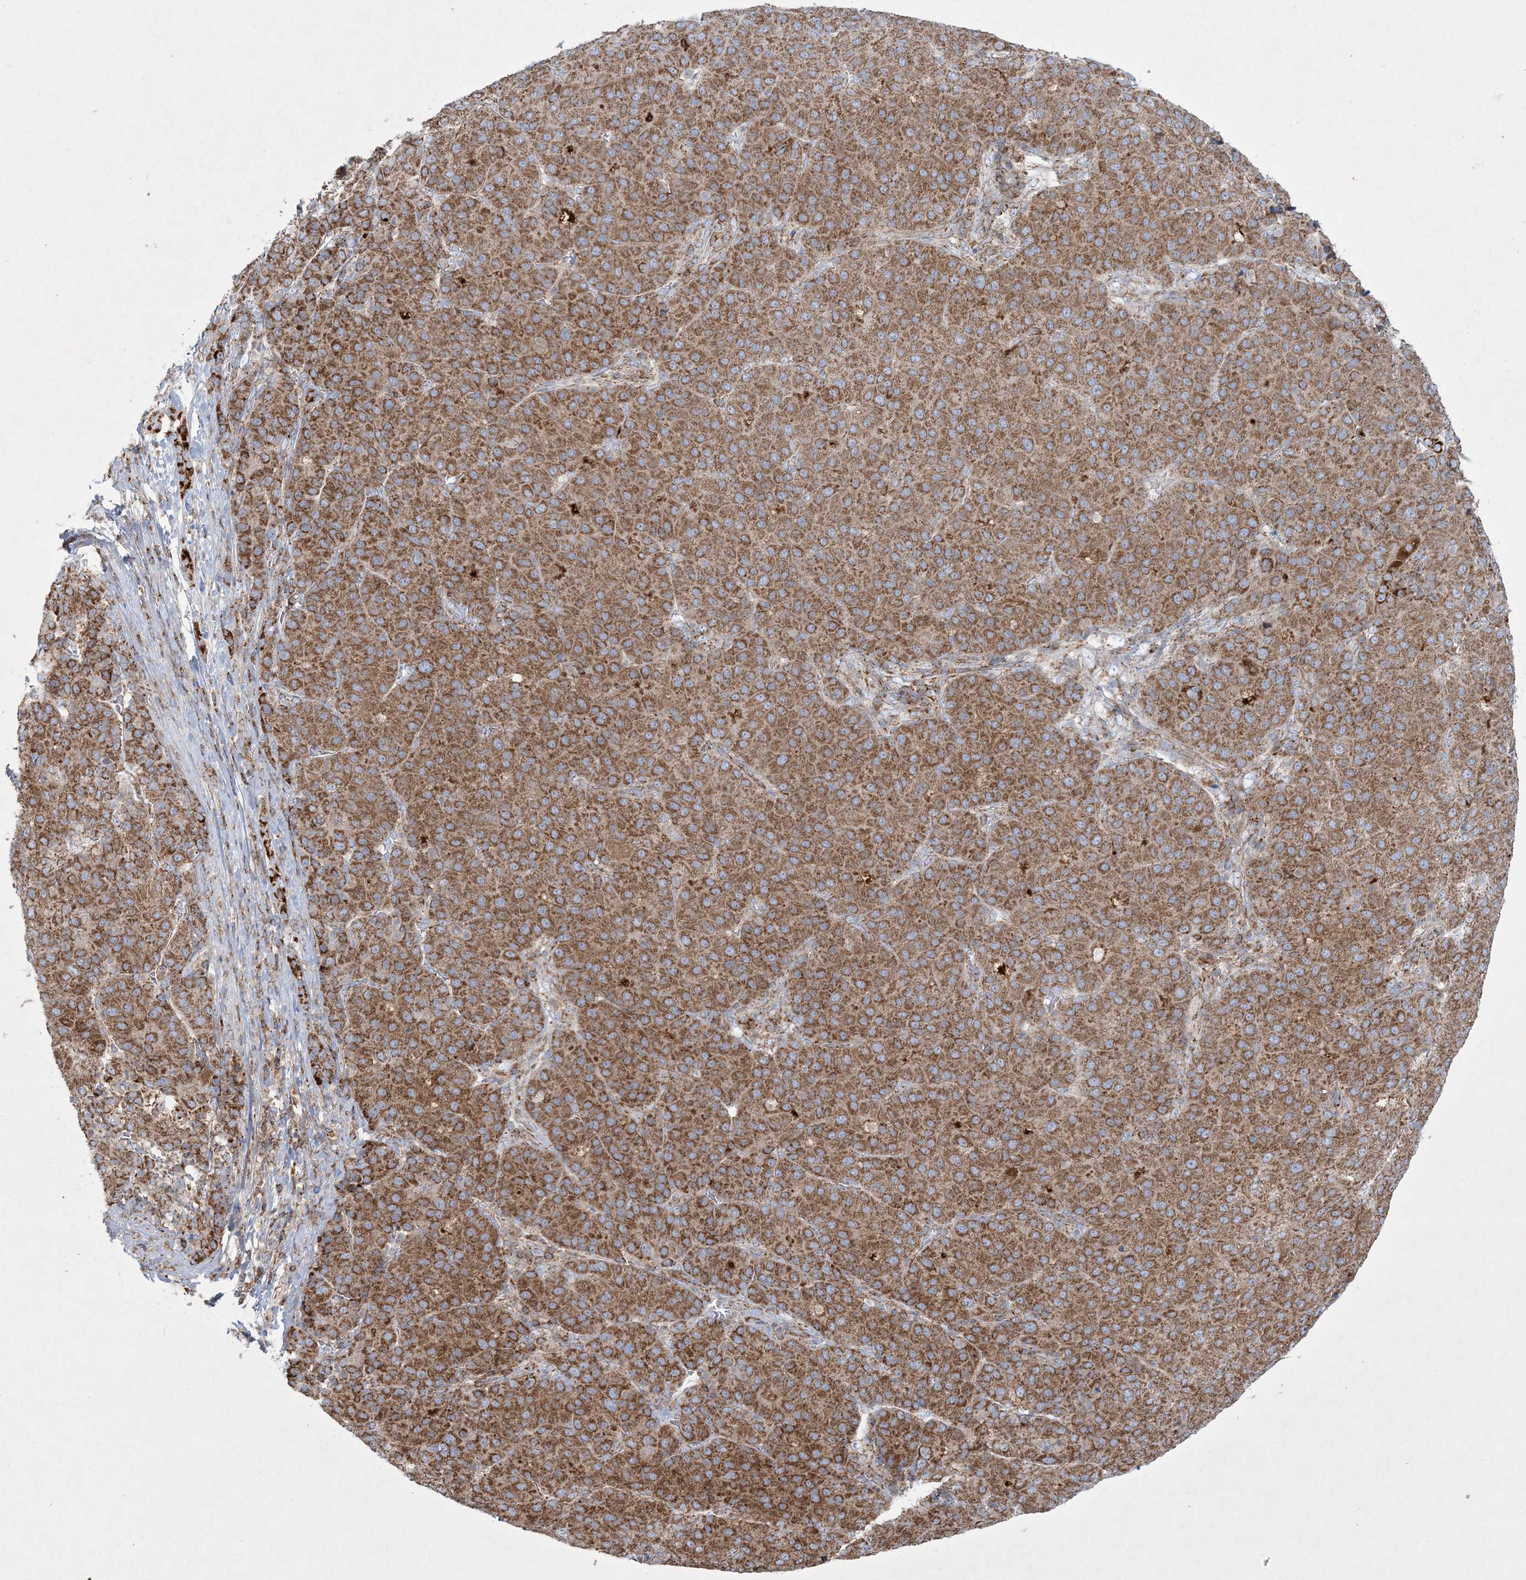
{"staining": {"intensity": "moderate", "quantity": ">75%", "location": "cytoplasmic/membranous"}, "tissue": "liver cancer", "cell_type": "Tumor cells", "image_type": "cancer", "snomed": [{"axis": "morphology", "description": "Carcinoma, Hepatocellular, NOS"}, {"axis": "topography", "description": "Liver"}], "caption": "The immunohistochemical stain labels moderate cytoplasmic/membranous positivity in tumor cells of liver cancer (hepatocellular carcinoma) tissue. (brown staining indicates protein expression, while blue staining denotes nuclei).", "gene": "BEND4", "patient": {"sex": "male", "age": 65}}